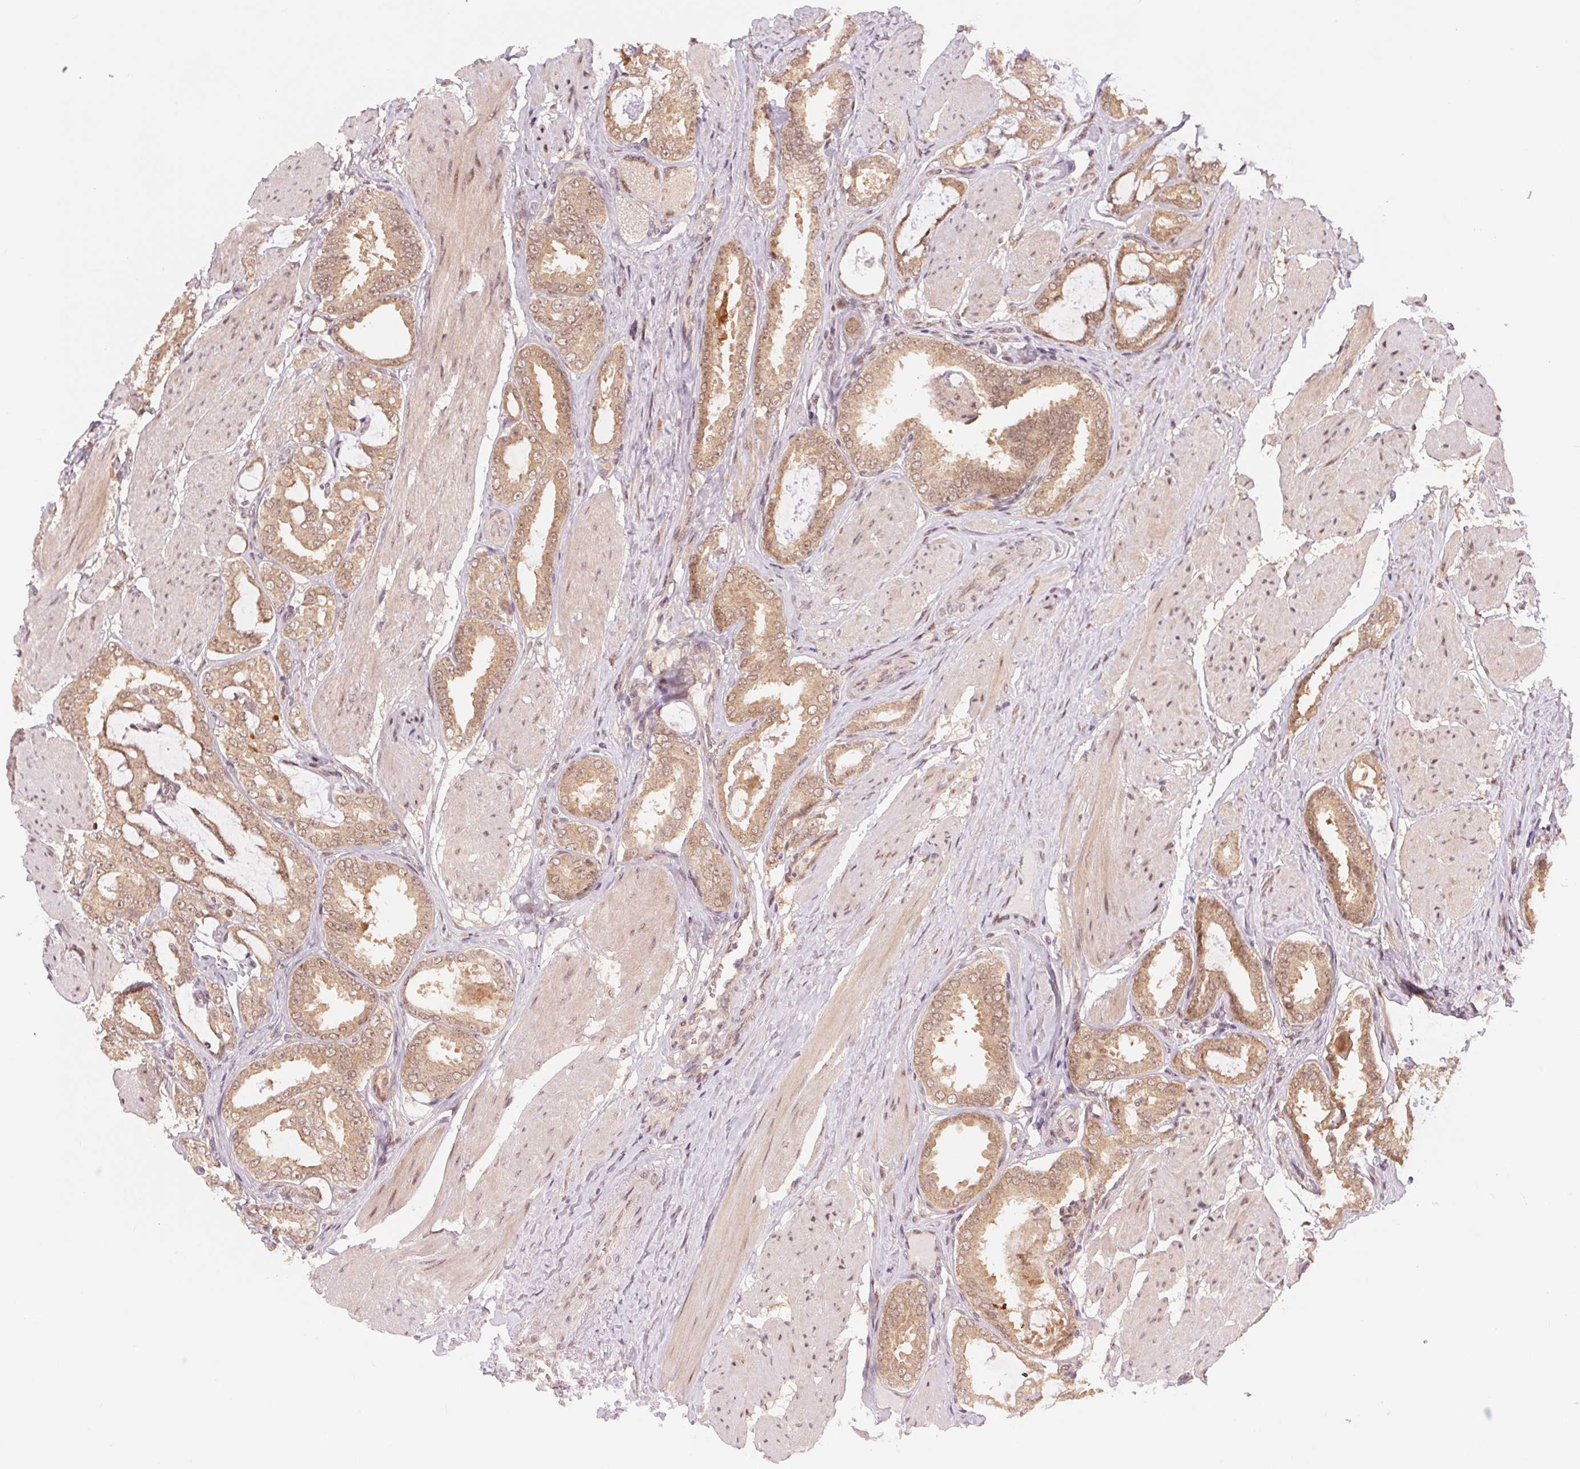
{"staining": {"intensity": "moderate", "quantity": ">75%", "location": "cytoplasmic/membranous"}, "tissue": "prostate cancer", "cell_type": "Tumor cells", "image_type": "cancer", "snomed": [{"axis": "morphology", "description": "Adenocarcinoma, High grade"}, {"axis": "topography", "description": "Prostate"}], "caption": "This image demonstrates prostate adenocarcinoma (high-grade) stained with immunohistochemistry to label a protein in brown. The cytoplasmic/membranous of tumor cells show moderate positivity for the protein. Nuclei are counter-stained blue.", "gene": "ERI3", "patient": {"sex": "male", "age": 63}}